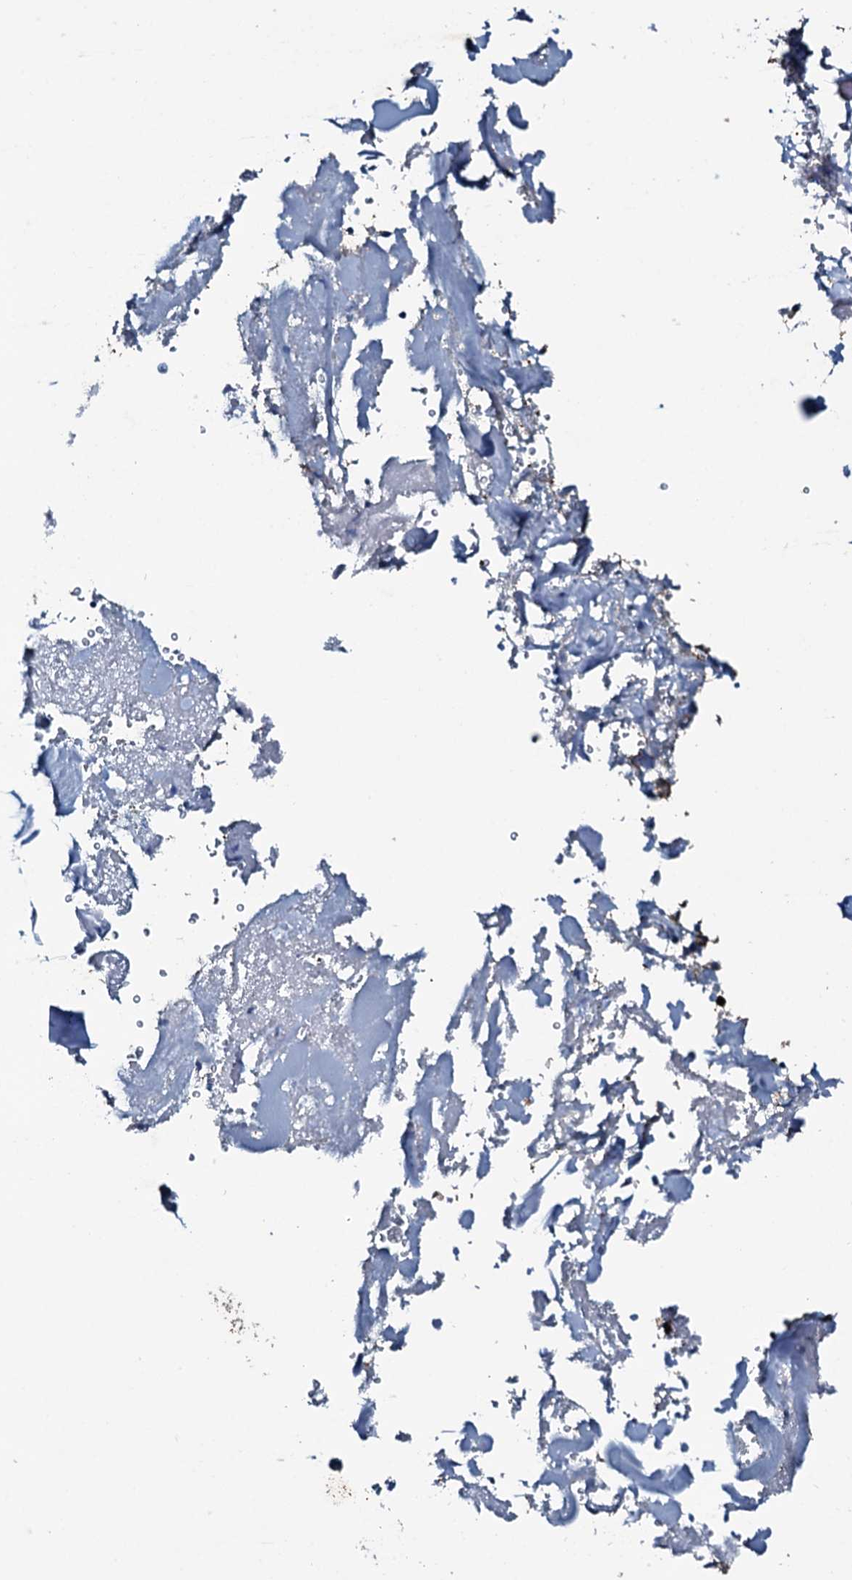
{"staining": {"intensity": "moderate", "quantity": "<25%", "location": "cytoplasmic/membranous"}, "tissue": "adrenal gland", "cell_type": "Glandular cells", "image_type": "normal", "snomed": [{"axis": "morphology", "description": "Normal tissue, NOS"}, {"axis": "topography", "description": "Adrenal gland"}], "caption": "Adrenal gland stained for a protein (brown) exhibits moderate cytoplasmic/membranous positive expression in approximately <25% of glandular cells.", "gene": "SLC25A38", "patient": {"sex": "female", "age": 44}}